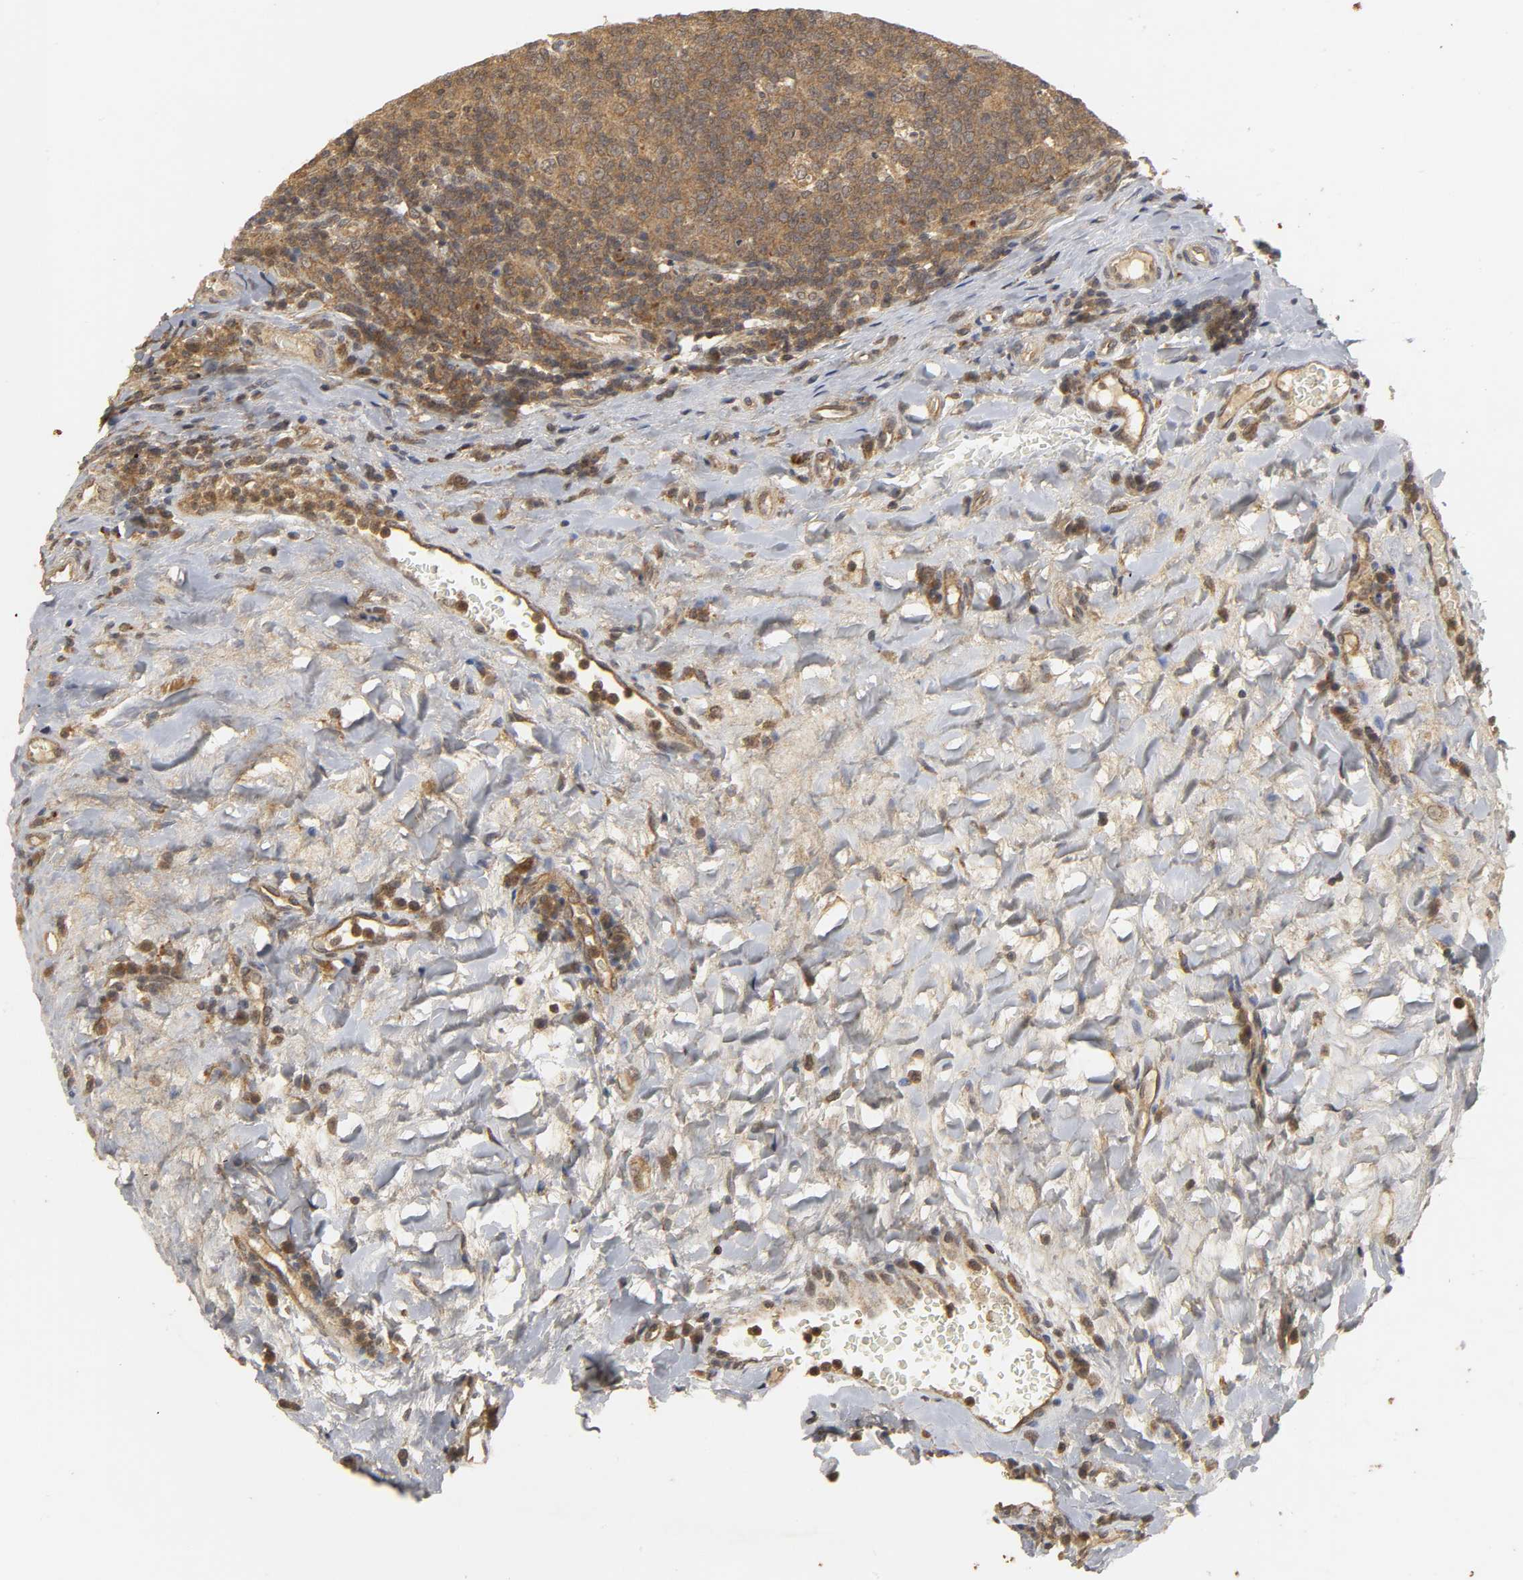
{"staining": {"intensity": "moderate", "quantity": ">75%", "location": "cytoplasmic/membranous"}, "tissue": "tonsil", "cell_type": "Germinal center cells", "image_type": "normal", "snomed": [{"axis": "morphology", "description": "Normal tissue, NOS"}, {"axis": "topography", "description": "Tonsil"}], "caption": "A histopathology image of human tonsil stained for a protein displays moderate cytoplasmic/membranous brown staining in germinal center cells. (DAB = brown stain, brightfield microscopy at high magnification).", "gene": "TRAF6", "patient": {"sex": "male", "age": 17}}